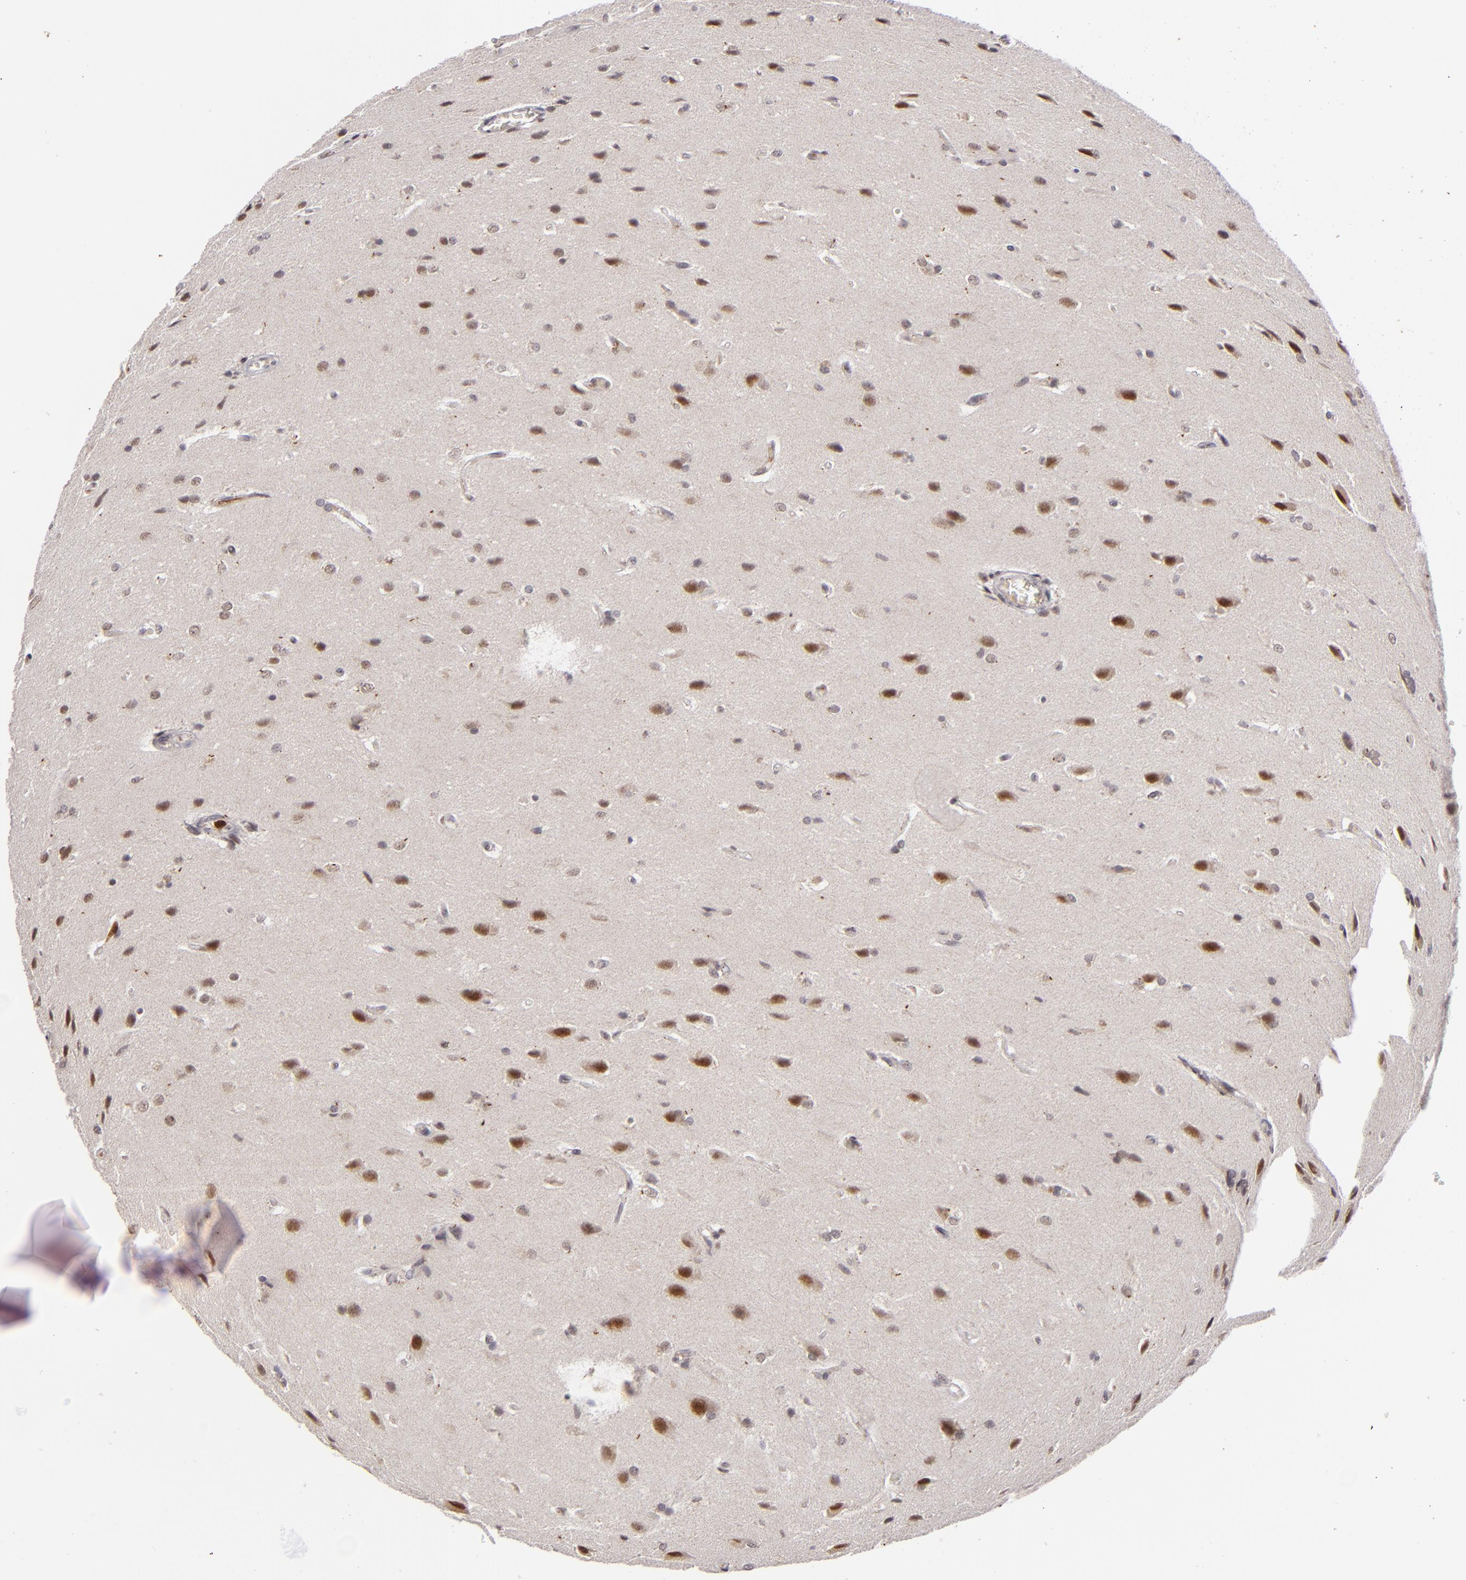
{"staining": {"intensity": "moderate", "quantity": "25%-75%", "location": "nuclear"}, "tissue": "glioma", "cell_type": "Tumor cells", "image_type": "cancer", "snomed": [{"axis": "morphology", "description": "Glioma, malignant, High grade"}, {"axis": "topography", "description": "Brain"}], "caption": "This is a photomicrograph of IHC staining of glioma, which shows moderate expression in the nuclear of tumor cells.", "gene": "RXRG", "patient": {"sex": "male", "age": 68}}